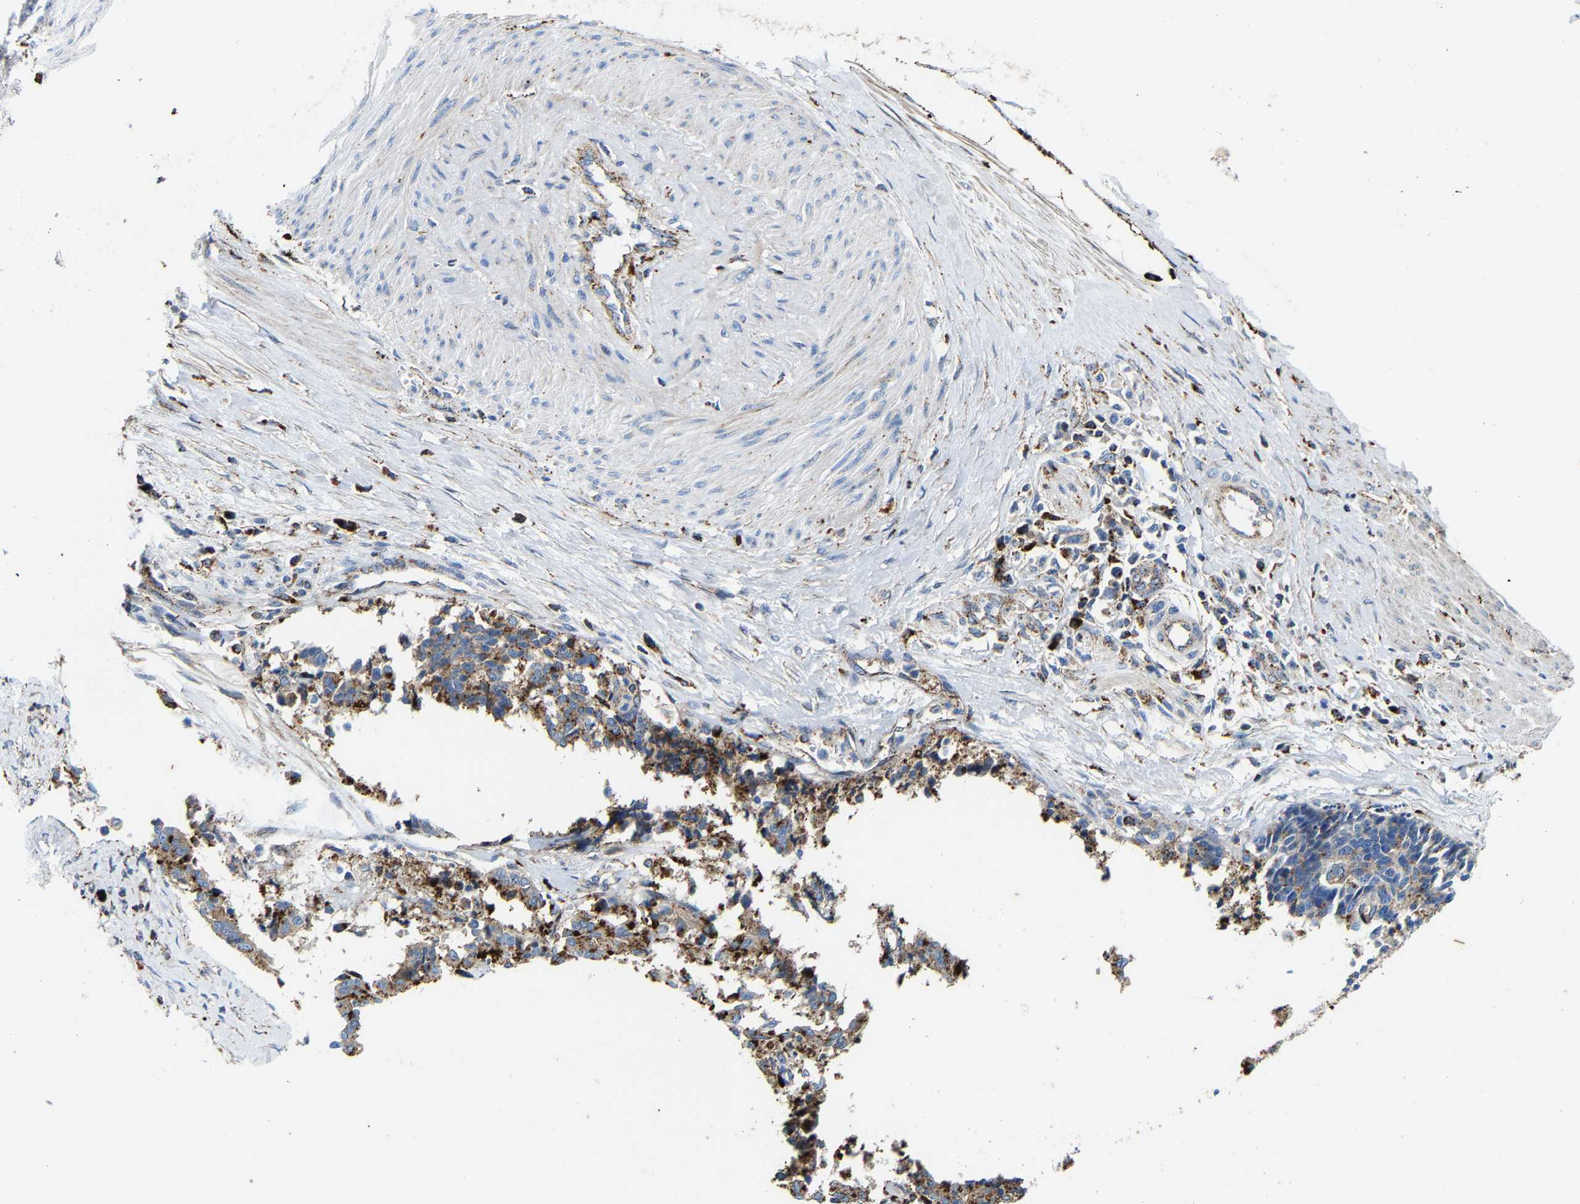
{"staining": {"intensity": "moderate", "quantity": "25%-75%", "location": "cytoplasmic/membranous"}, "tissue": "cervical cancer", "cell_type": "Tumor cells", "image_type": "cancer", "snomed": [{"axis": "morphology", "description": "Squamous cell carcinoma, NOS"}, {"axis": "topography", "description": "Cervix"}], "caption": "Immunohistochemistry micrograph of neoplastic tissue: squamous cell carcinoma (cervical) stained using immunohistochemistry (IHC) demonstrates medium levels of moderate protein expression localized specifically in the cytoplasmic/membranous of tumor cells, appearing as a cytoplasmic/membranous brown color.", "gene": "DPP7", "patient": {"sex": "female", "age": 35}}